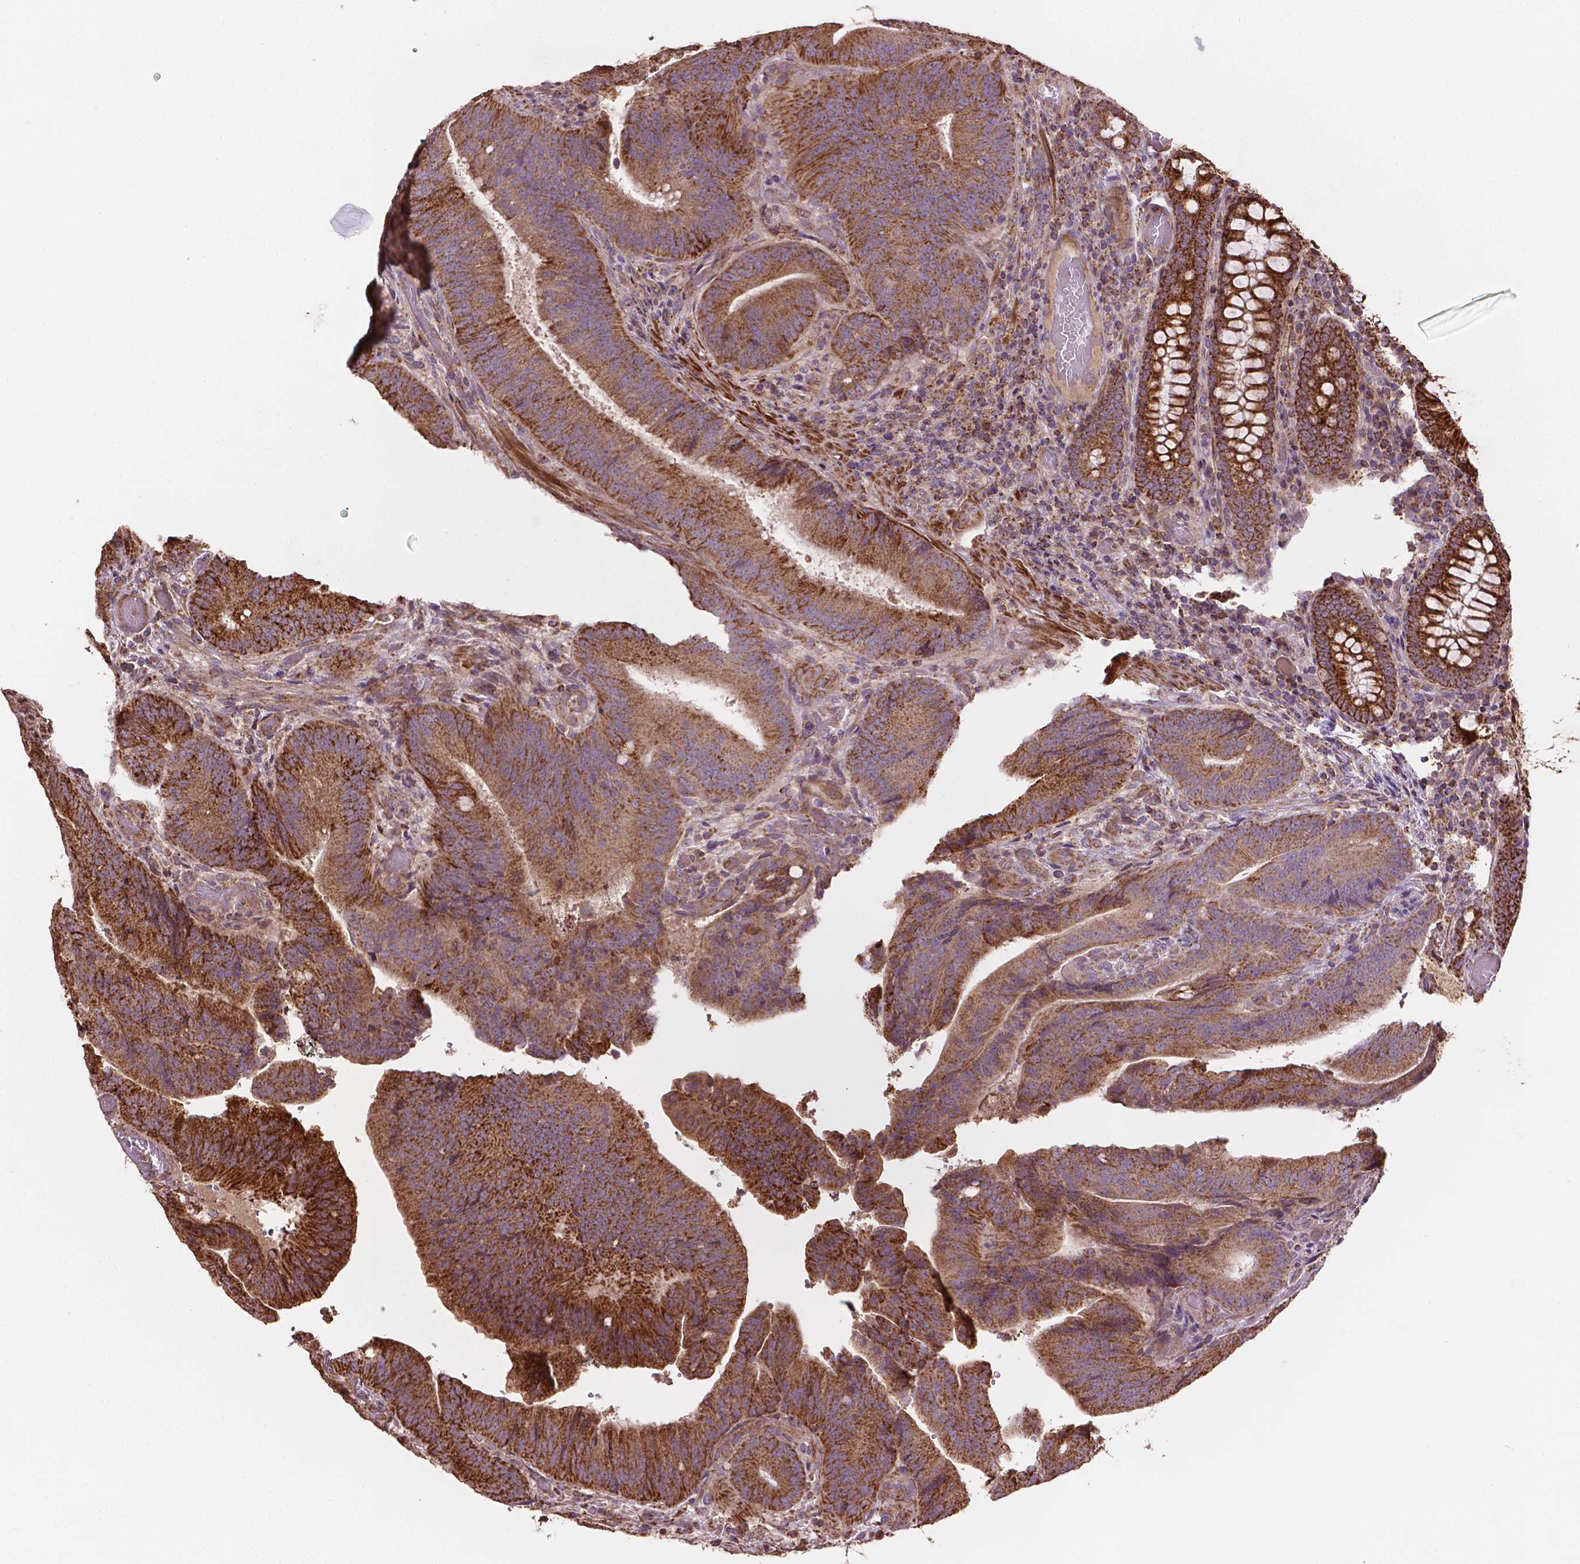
{"staining": {"intensity": "strong", "quantity": ">75%", "location": "cytoplasmic/membranous"}, "tissue": "colorectal cancer", "cell_type": "Tumor cells", "image_type": "cancer", "snomed": [{"axis": "morphology", "description": "Adenocarcinoma, NOS"}, {"axis": "topography", "description": "Colon"}], "caption": "This image exhibits immunohistochemistry staining of human colorectal adenocarcinoma, with high strong cytoplasmic/membranous positivity in approximately >75% of tumor cells.", "gene": "LRR1", "patient": {"sex": "female", "age": 43}}